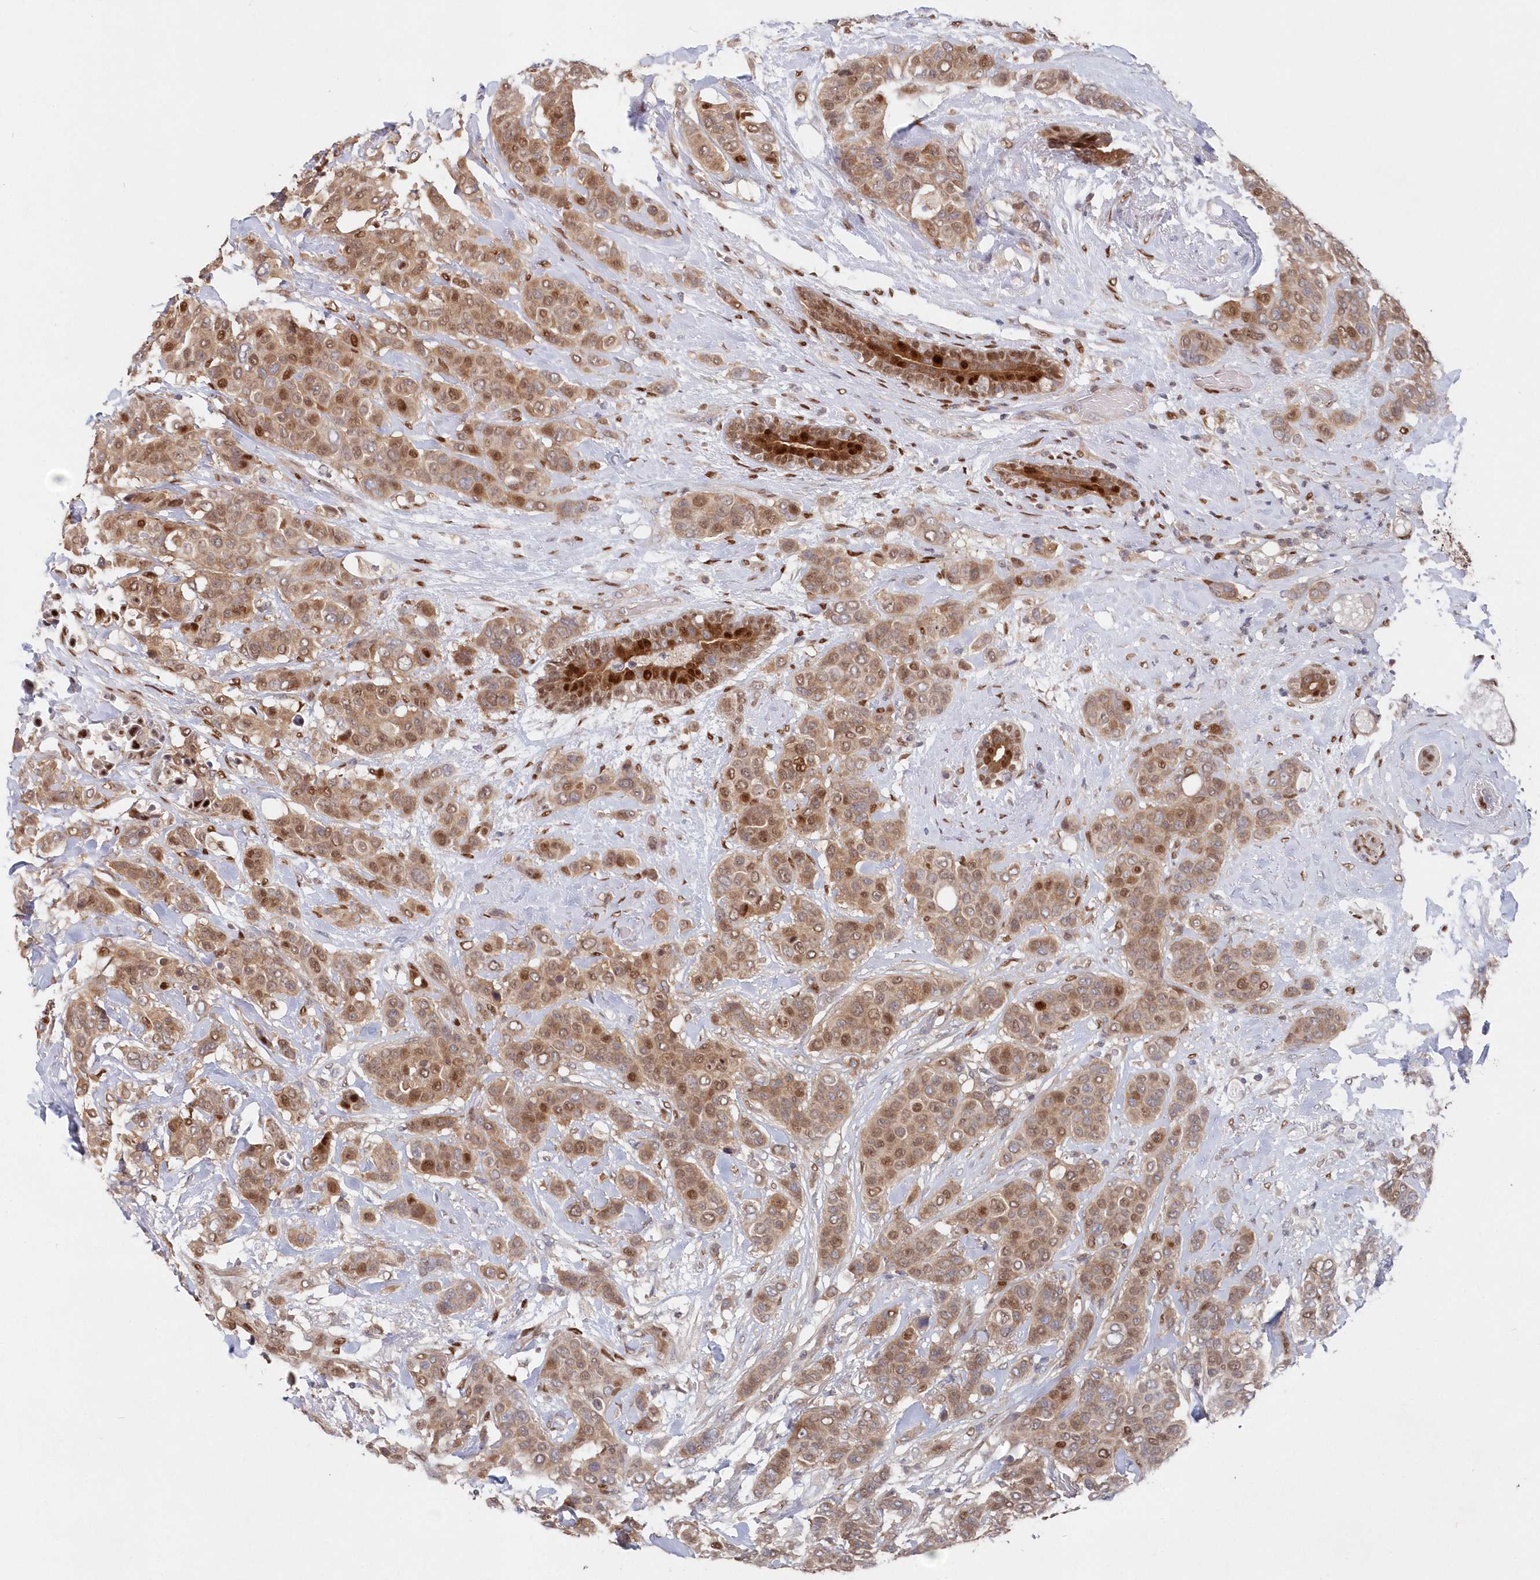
{"staining": {"intensity": "moderate", "quantity": ">75%", "location": "cytoplasmic/membranous,nuclear"}, "tissue": "breast cancer", "cell_type": "Tumor cells", "image_type": "cancer", "snomed": [{"axis": "morphology", "description": "Lobular carcinoma"}, {"axis": "topography", "description": "Breast"}], "caption": "A brown stain labels moderate cytoplasmic/membranous and nuclear expression of a protein in human breast lobular carcinoma tumor cells. The staining is performed using DAB brown chromogen to label protein expression. The nuclei are counter-stained blue using hematoxylin.", "gene": "ABHD14B", "patient": {"sex": "female", "age": 51}}